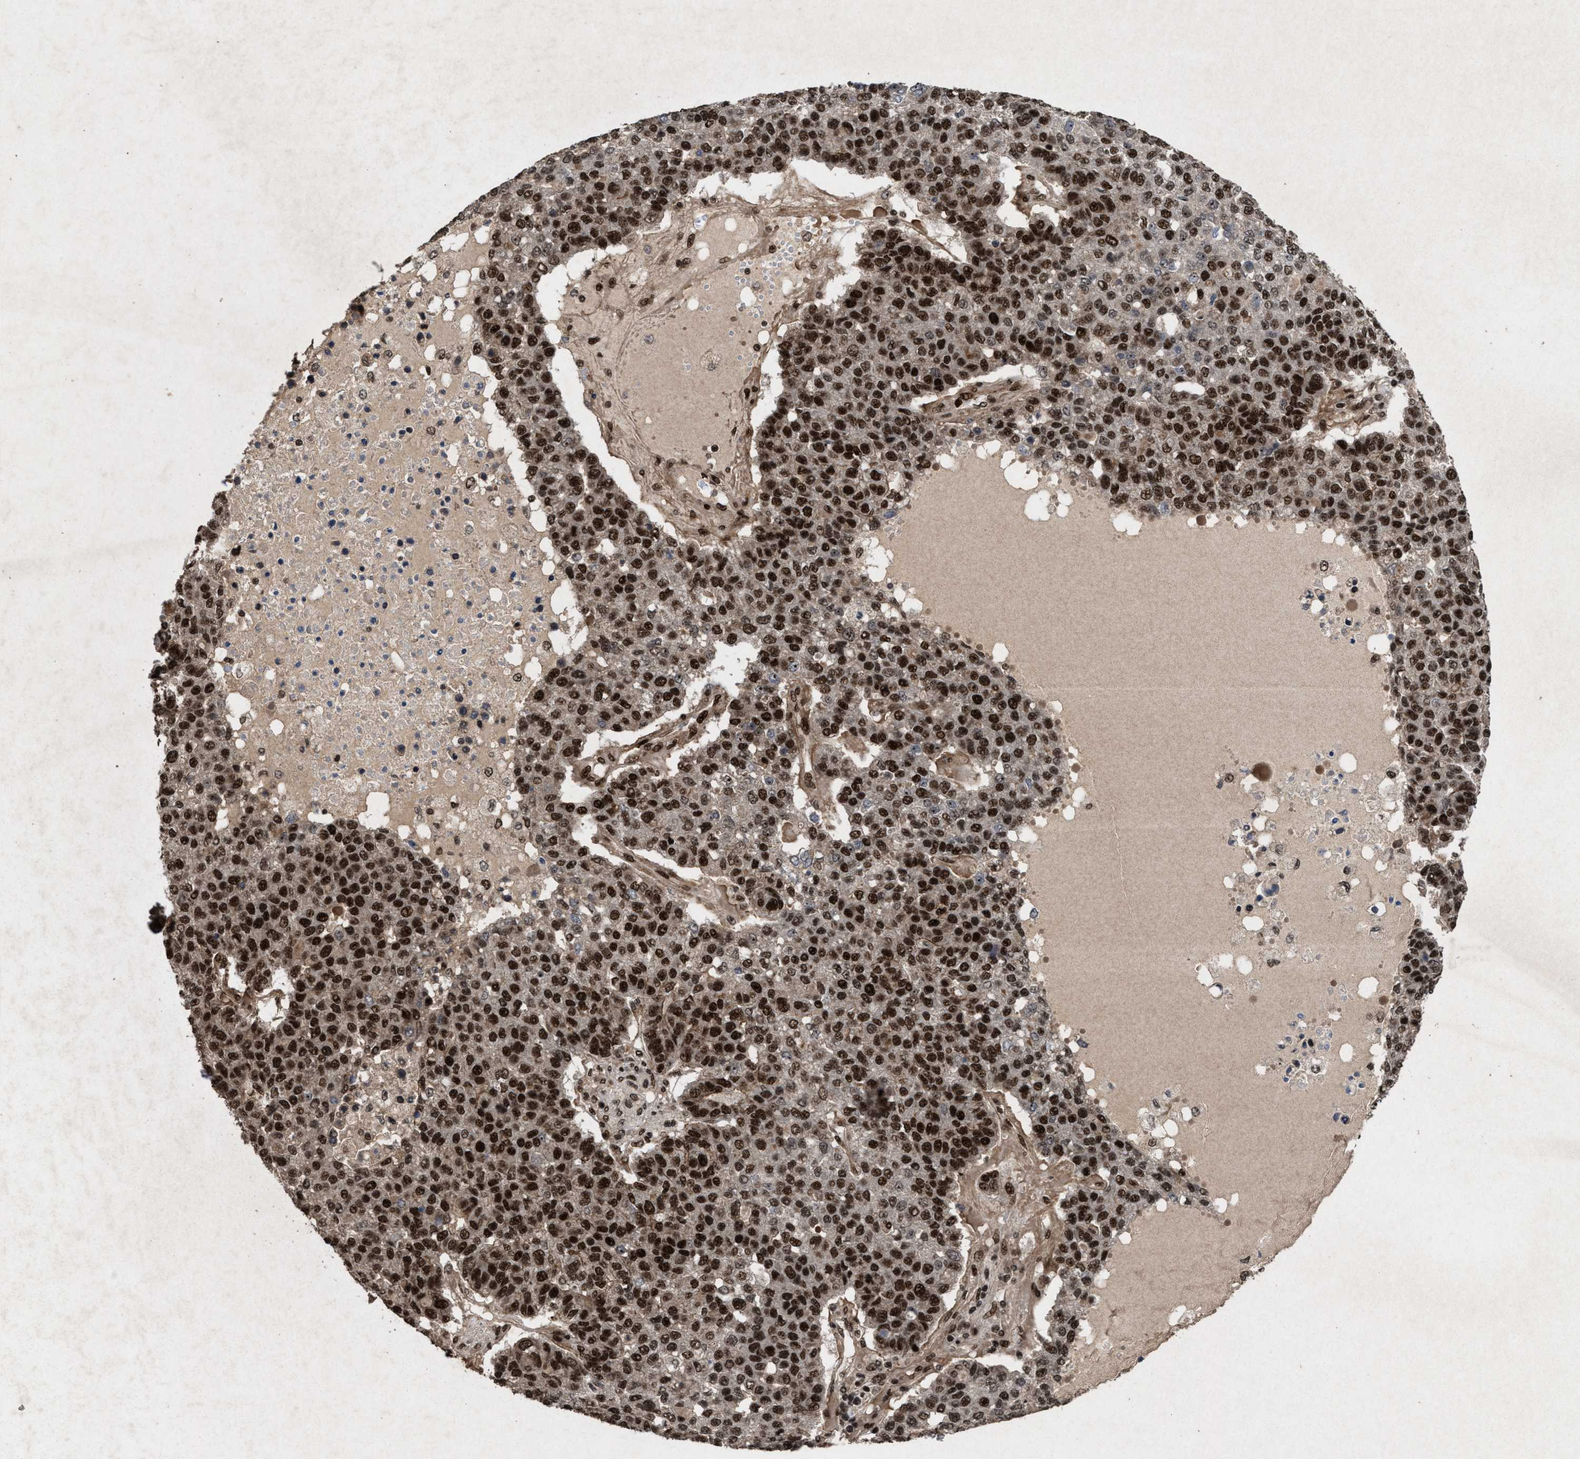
{"staining": {"intensity": "strong", "quantity": ">75%", "location": "nuclear"}, "tissue": "pancreatic cancer", "cell_type": "Tumor cells", "image_type": "cancer", "snomed": [{"axis": "morphology", "description": "Adenocarcinoma, NOS"}, {"axis": "topography", "description": "Pancreas"}], "caption": "A histopathology image showing strong nuclear staining in approximately >75% of tumor cells in pancreatic cancer, as visualized by brown immunohistochemical staining.", "gene": "WIZ", "patient": {"sex": "female", "age": 61}}